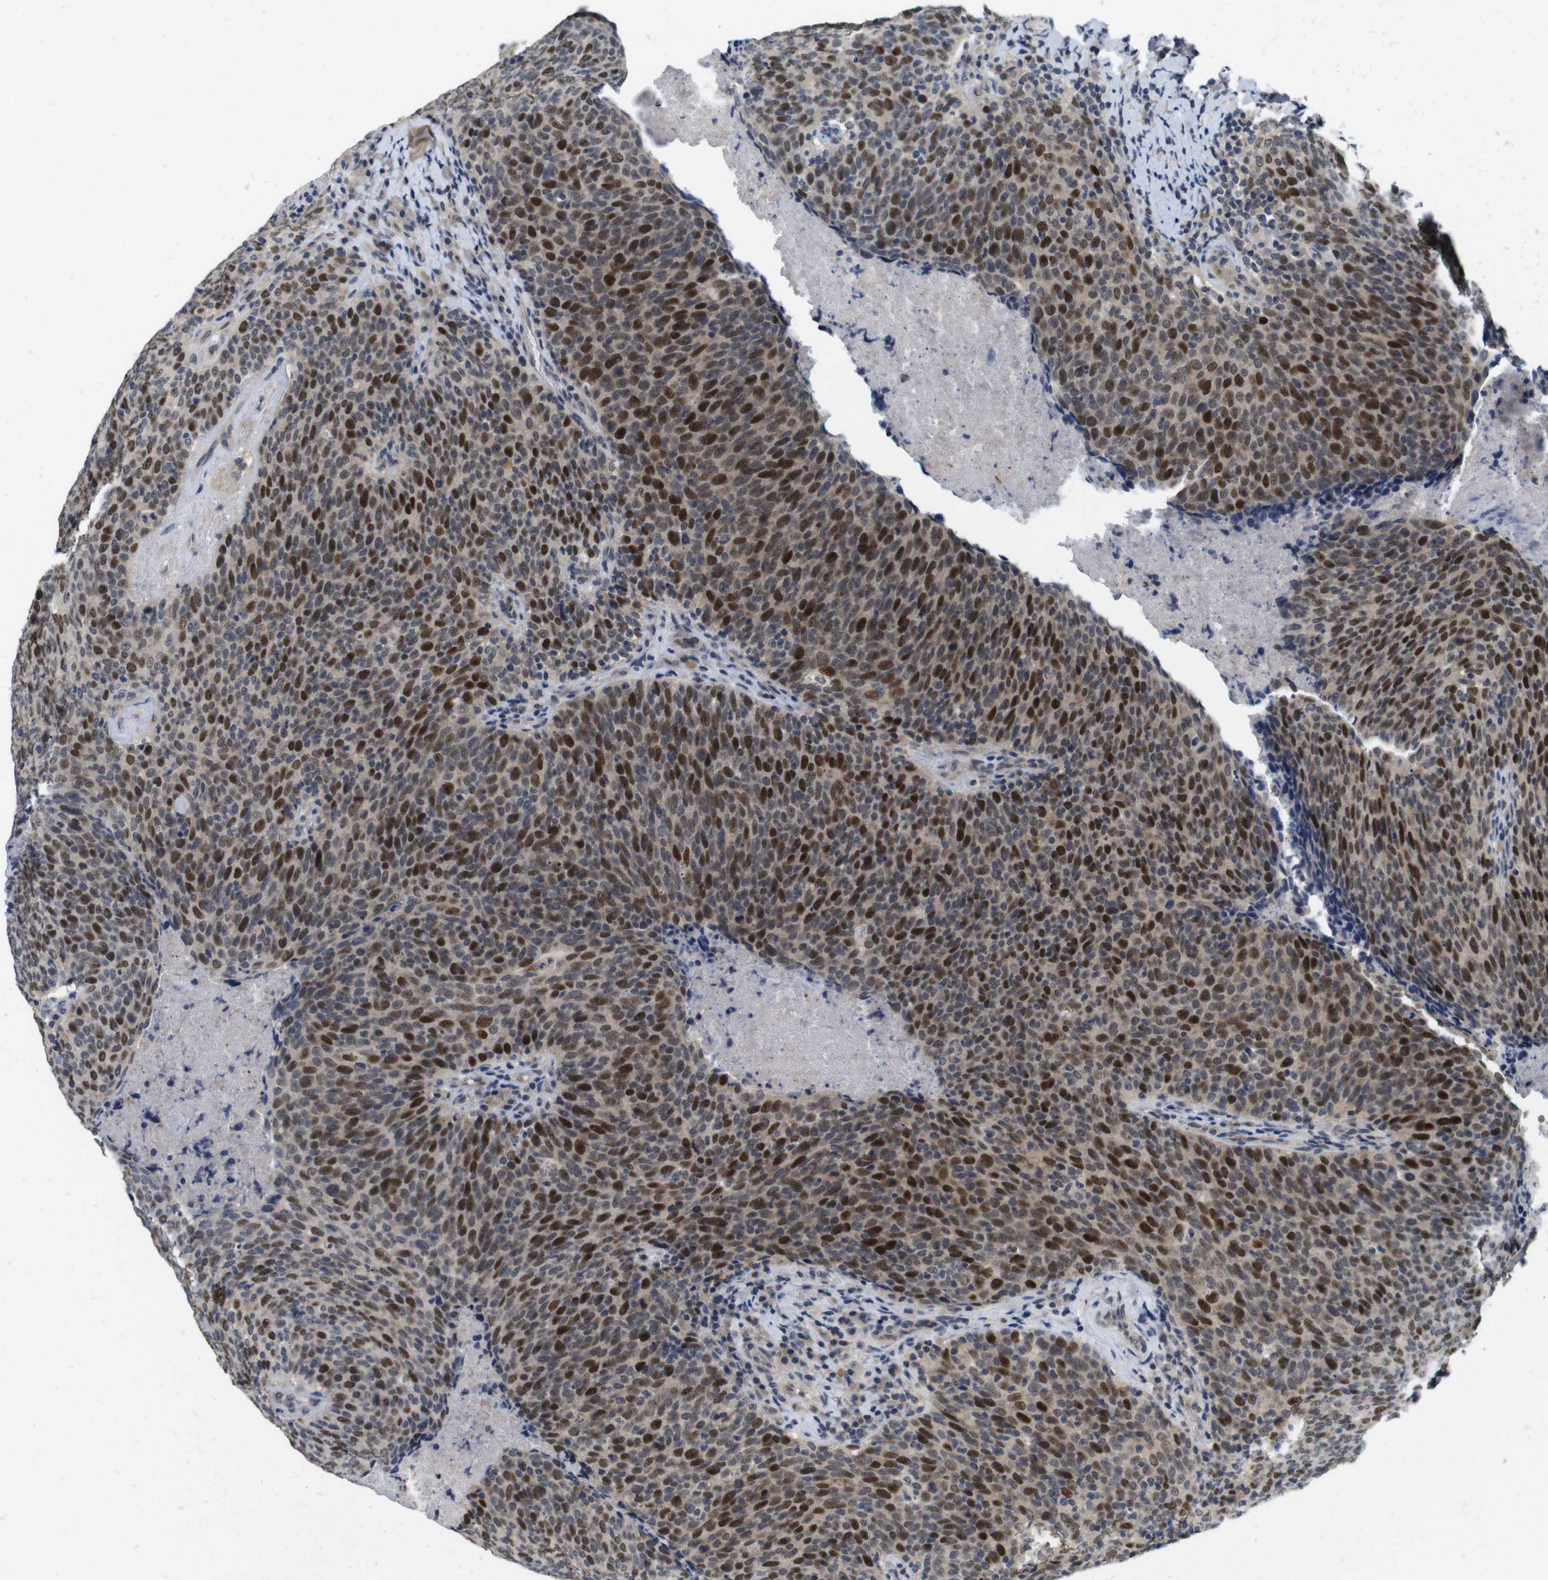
{"staining": {"intensity": "strong", "quantity": ">75%", "location": "nuclear"}, "tissue": "head and neck cancer", "cell_type": "Tumor cells", "image_type": "cancer", "snomed": [{"axis": "morphology", "description": "Squamous cell carcinoma, NOS"}, {"axis": "morphology", "description": "Squamous cell carcinoma, metastatic, NOS"}, {"axis": "topography", "description": "Lymph node"}, {"axis": "topography", "description": "Head-Neck"}], "caption": "This image demonstrates IHC staining of head and neck cancer, with high strong nuclear staining in approximately >75% of tumor cells.", "gene": "SKP2", "patient": {"sex": "male", "age": 62}}